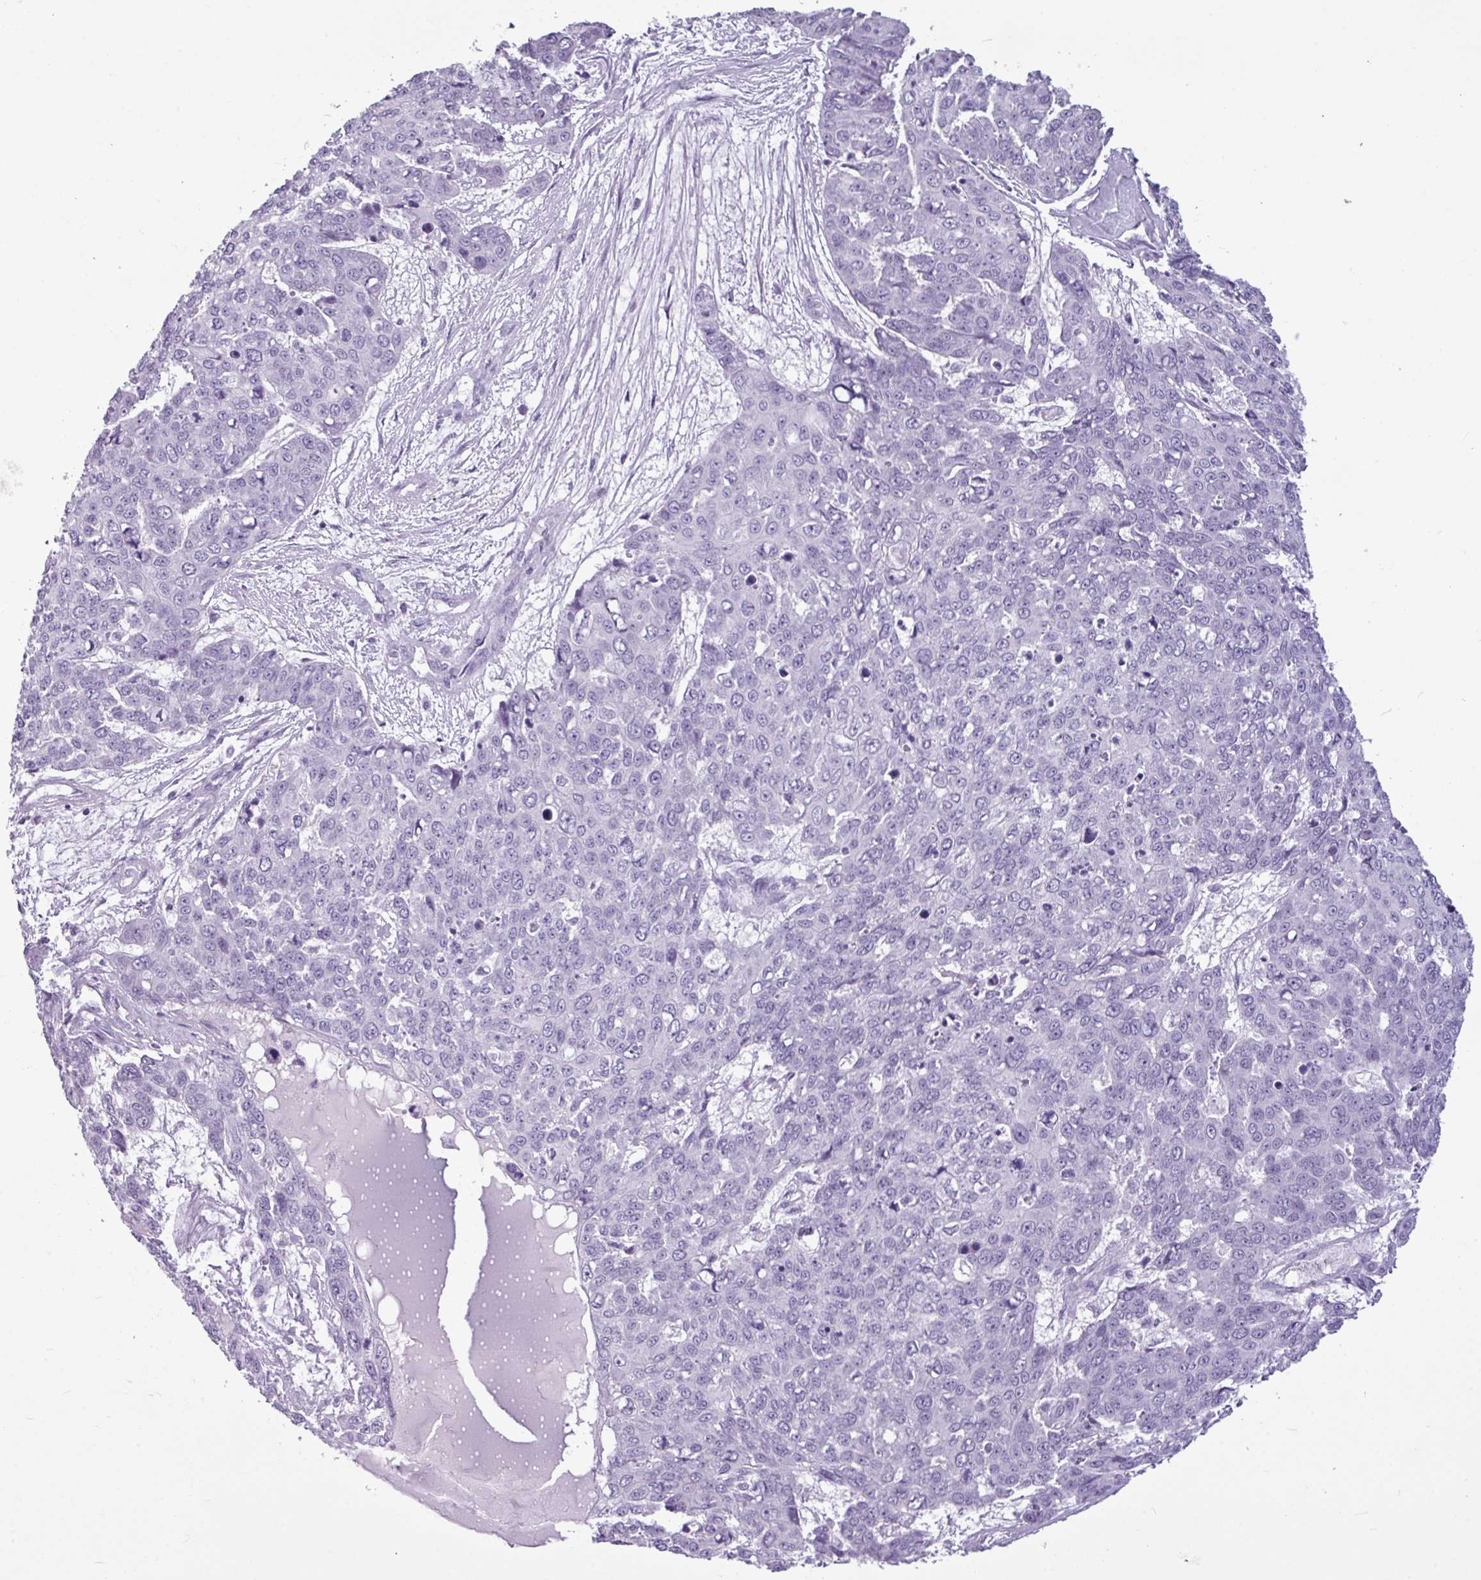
{"staining": {"intensity": "negative", "quantity": "none", "location": "none"}, "tissue": "skin cancer", "cell_type": "Tumor cells", "image_type": "cancer", "snomed": [{"axis": "morphology", "description": "Squamous cell carcinoma, NOS"}, {"axis": "topography", "description": "Skin"}], "caption": "Skin squamous cell carcinoma stained for a protein using immunohistochemistry (IHC) displays no staining tumor cells.", "gene": "AMY2A", "patient": {"sex": "male", "age": 71}}